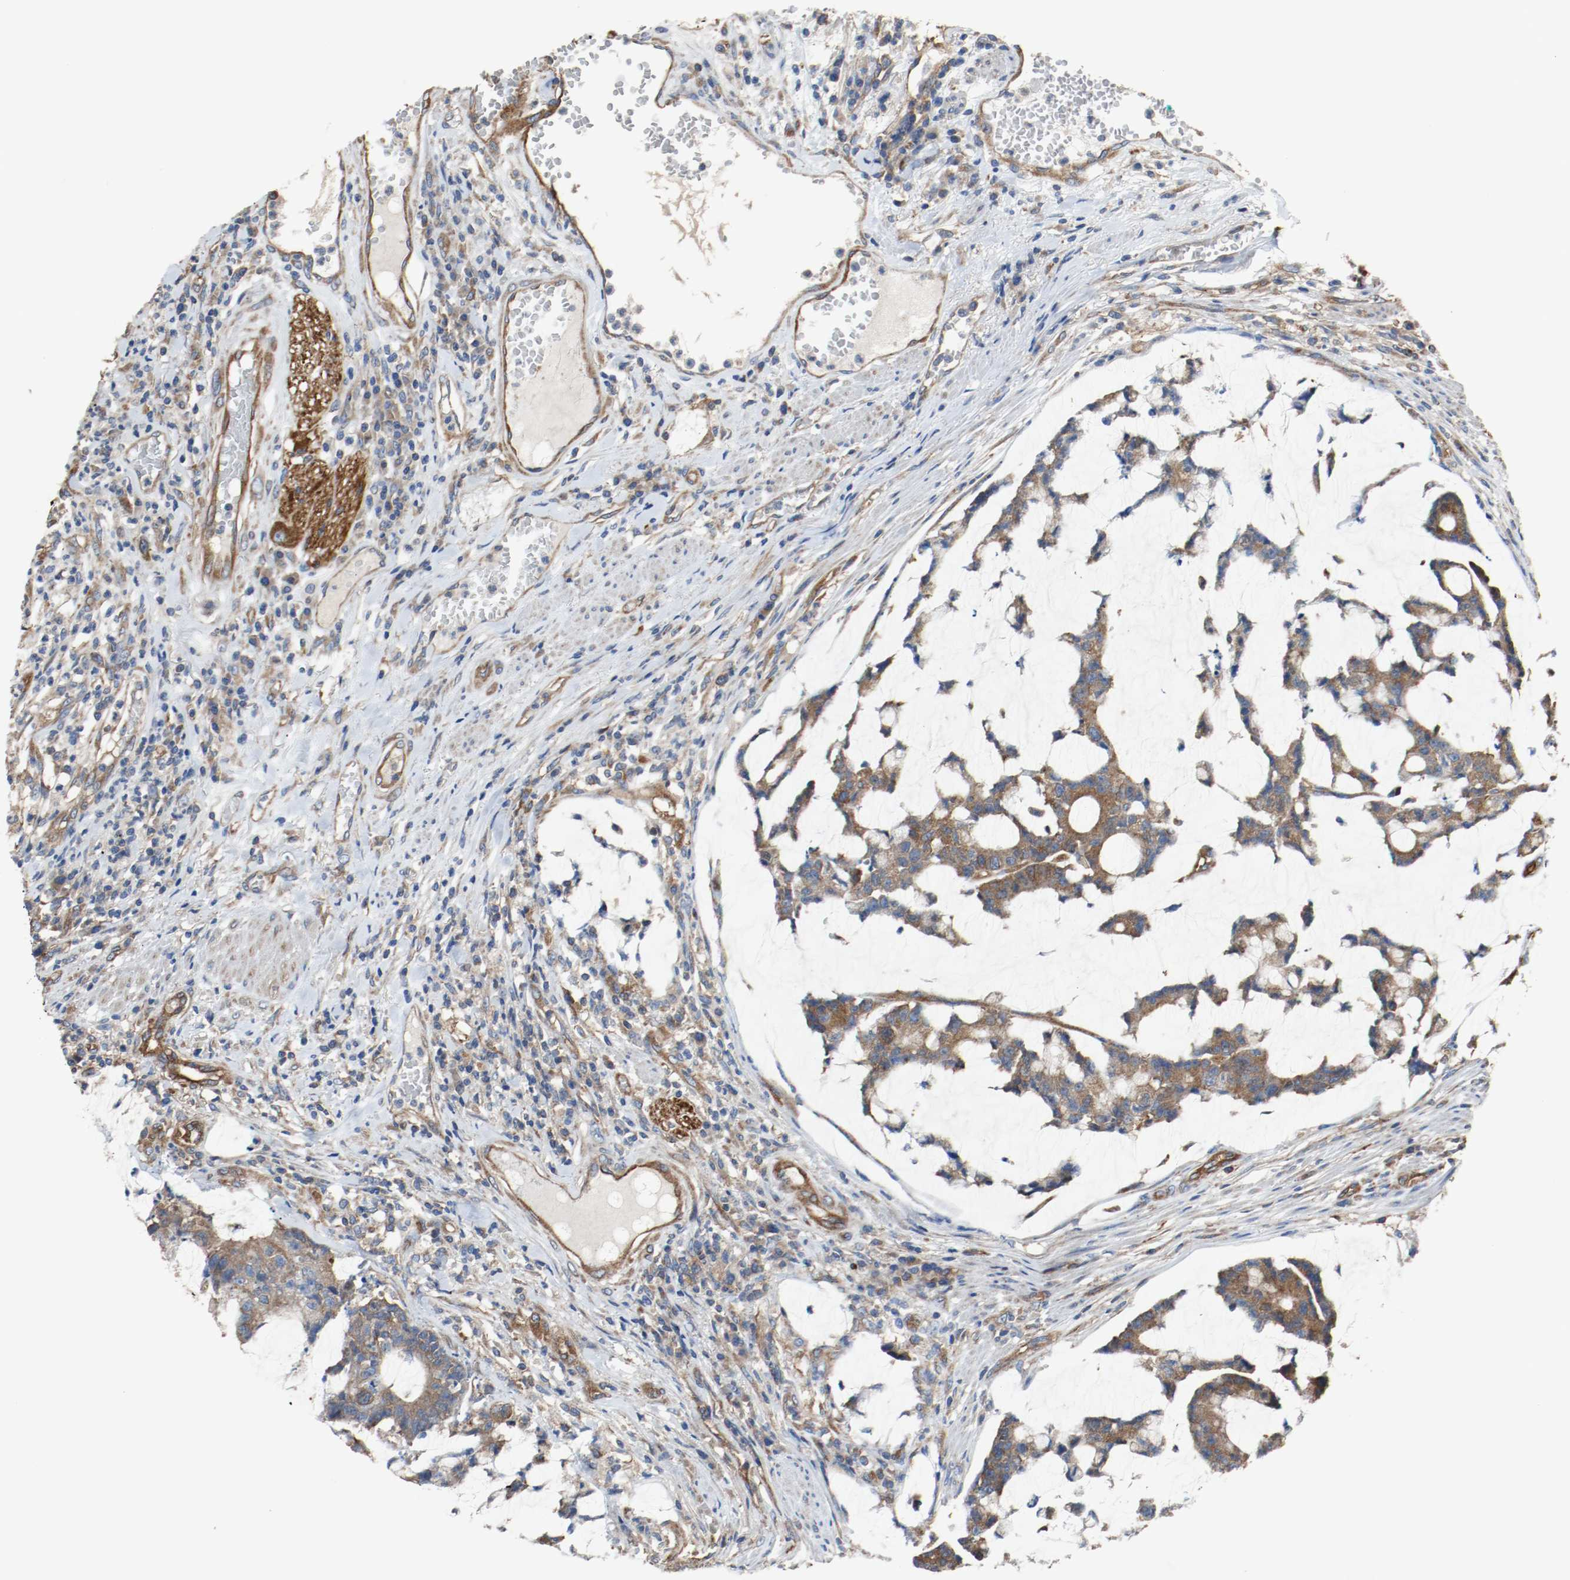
{"staining": {"intensity": "moderate", "quantity": ">75%", "location": "cytoplasmic/membranous"}, "tissue": "colorectal cancer", "cell_type": "Tumor cells", "image_type": "cancer", "snomed": [{"axis": "morphology", "description": "Adenocarcinoma, NOS"}, {"axis": "topography", "description": "Colon"}], "caption": "Colorectal cancer was stained to show a protein in brown. There is medium levels of moderate cytoplasmic/membranous expression in approximately >75% of tumor cells.", "gene": "TUBA3D", "patient": {"sex": "female", "age": 84}}